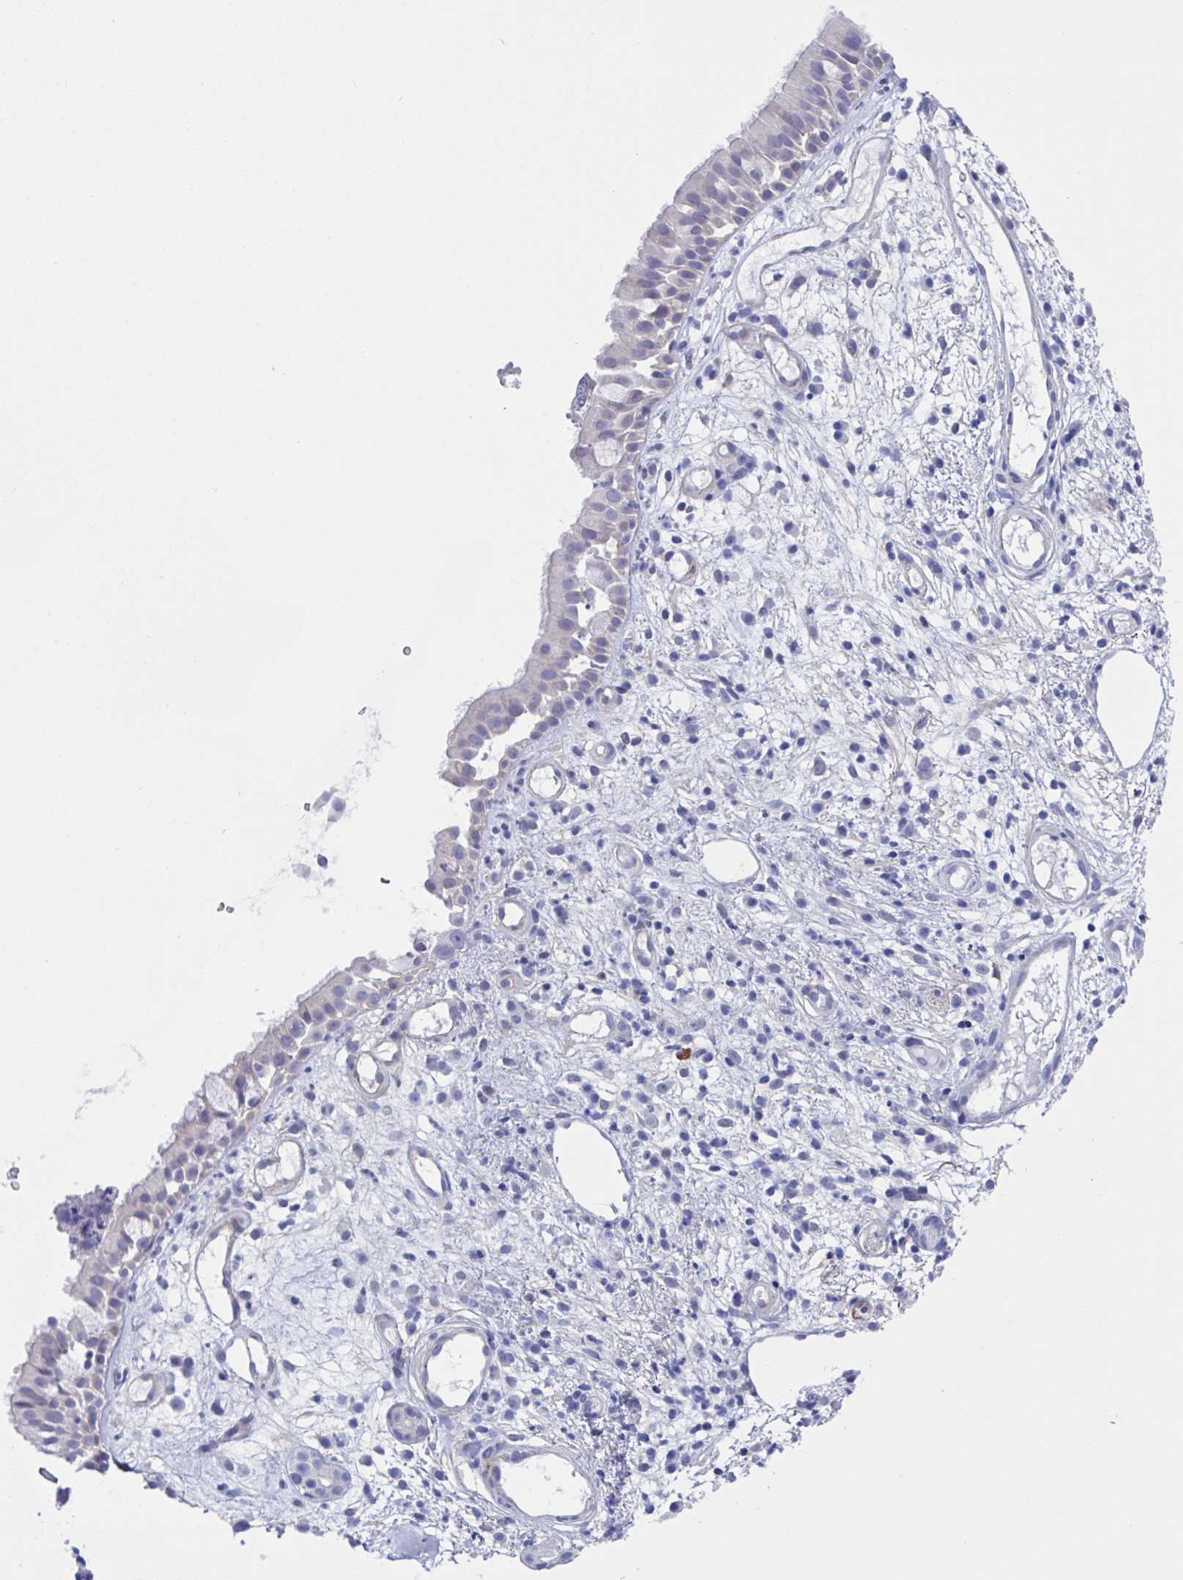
{"staining": {"intensity": "negative", "quantity": "none", "location": "none"}, "tissue": "nasopharynx", "cell_type": "Respiratory epithelial cells", "image_type": "normal", "snomed": [{"axis": "morphology", "description": "Normal tissue, NOS"}, {"axis": "morphology", "description": "Inflammation, NOS"}, {"axis": "topography", "description": "Nasopharynx"}], "caption": "IHC photomicrograph of benign nasopharynx: nasopharynx stained with DAB (3,3'-diaminobenzidine) demonstrates no significant protein staining in respiratory epithelial cells. (Stains: DAB (3,3'-diaminobenzidine) immunohistochemistry with hematoxylin counter stain, Microscopy: brightfield microscopy at high magnification).", "gene": "LPIN3", "patient": {"sex": "male", "age": 54}}